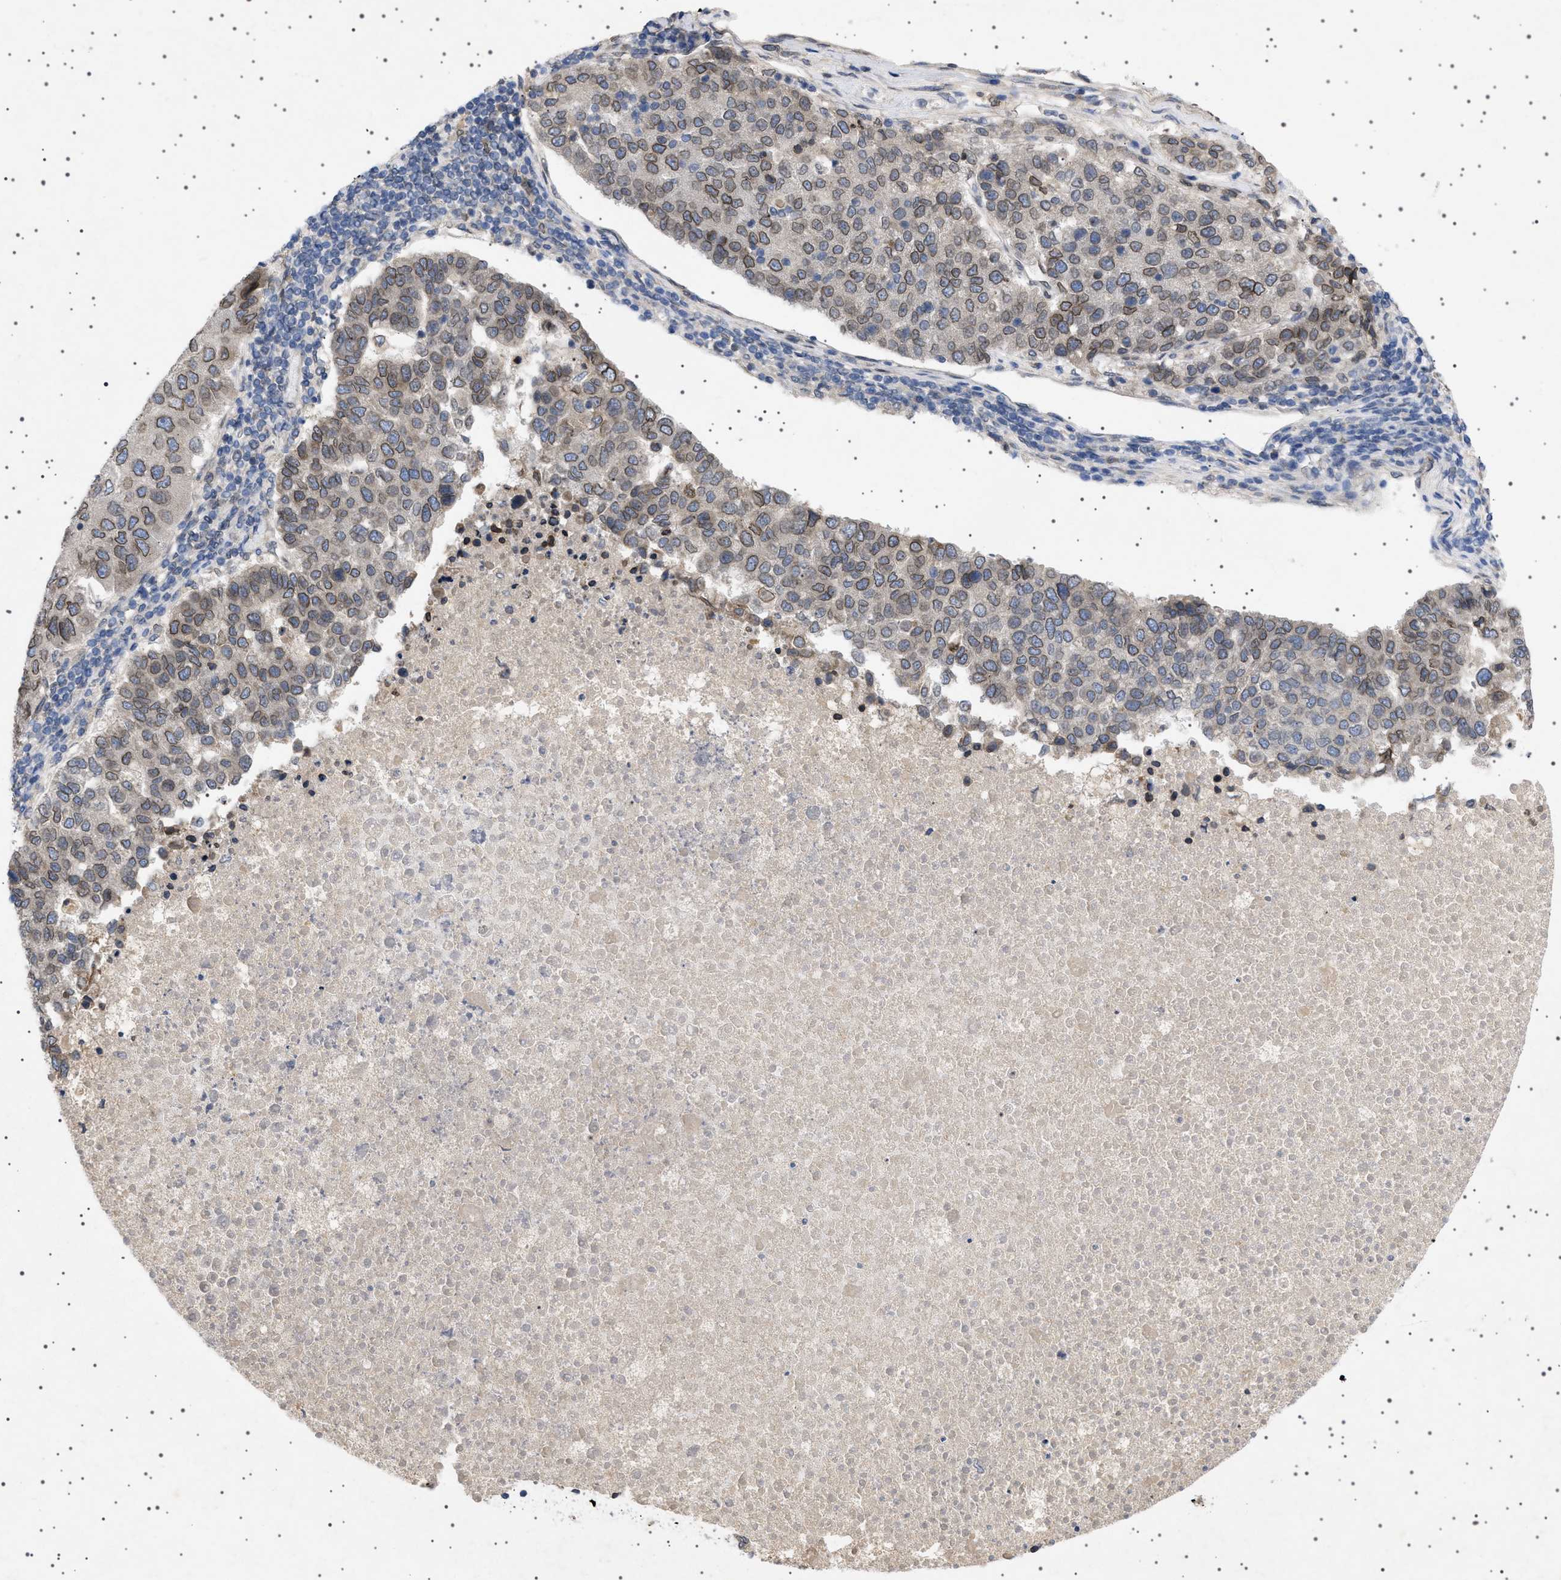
{"staining": {"intensity": "moderate", "quantity": ">75%", "location": "cytoplasmic/membranous,nuclear"}, "tissue": "pancreatic cancer", "cell_type": "Tumor cells", "image_type": "cancer", "snomed": [{"axis": "morphology", "description": "Adenocarcinoma, NOS"}, {"axis": "topography", "description": "Pancreas"}], "caption": "A brown stain highlights moderate cytoplasmic/membranous and nuclear expression of a protein in human pancreatic cancer (adenocarcinoma) tumor cells. The protein is stained brown, and the nuclei are stained in blue (DAB (3,3'-diaminobenzidine) IHC with brightfield microscopy, high magnification).", "gene": "NUP93", "patient": {"sex": "female", "age": 61}}